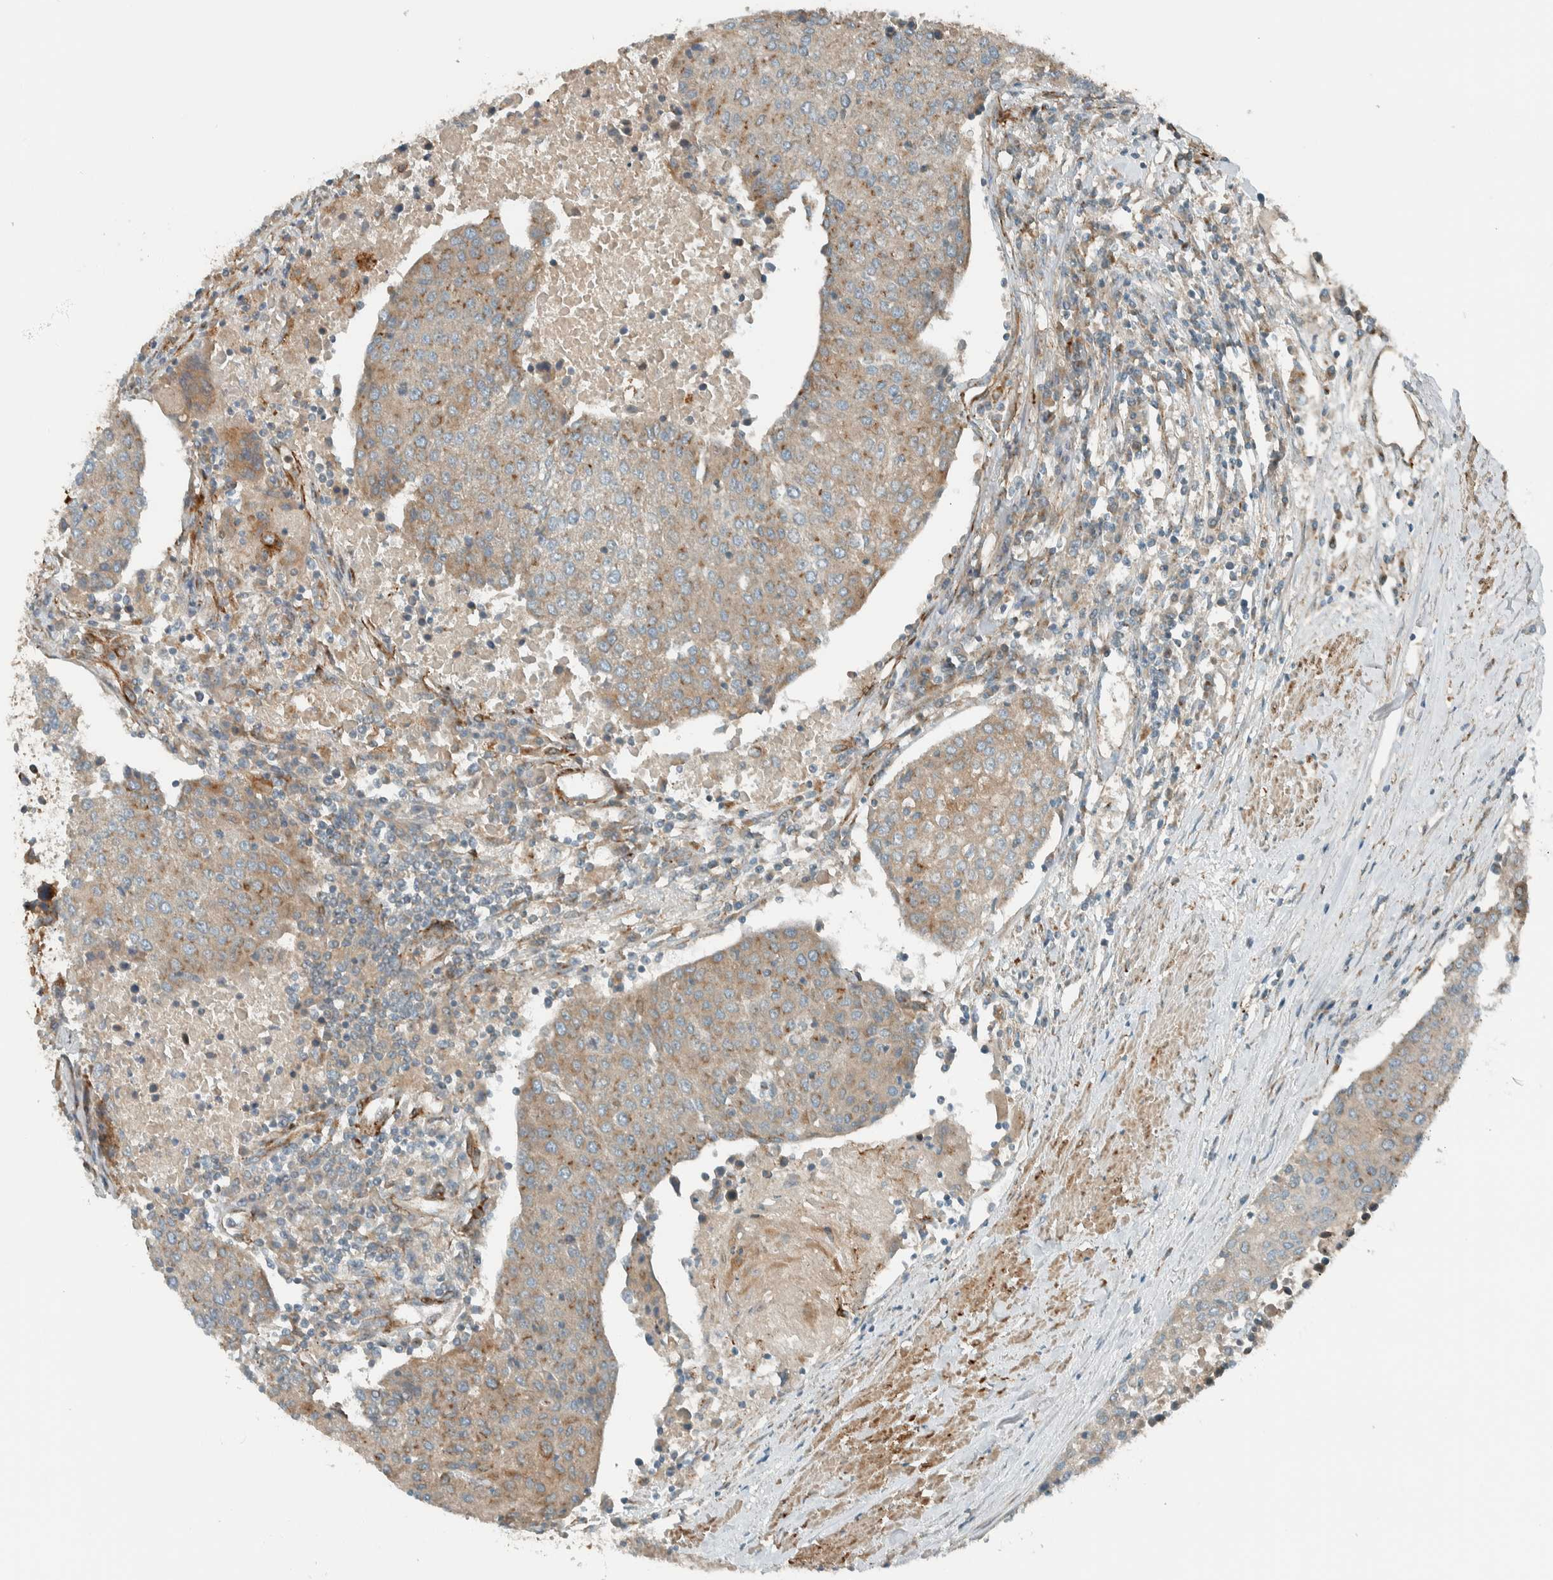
{"staining": {"intensity": "moderate", "quantity": "25%-75%", "location": "cytoplasmic/membranous"}, "tissue": "urothelial cancer", "cell_type": "Tumor cells", "image_type": "cancer", "snomed": [{"axis": "morphology", "description": "Urothelial carcinoma, High grade"}, {"axis": "topography", "description": "Urinary bladder"}], "caption": "Urothelial cancer was stained to show a protein in brown. There is medium levels of moderate cytoplasmic/membranous positivity in about 25%-75% of tumor cells.", "gene": "EXOC7", "patient": {"sex": "female", "age": 85}}